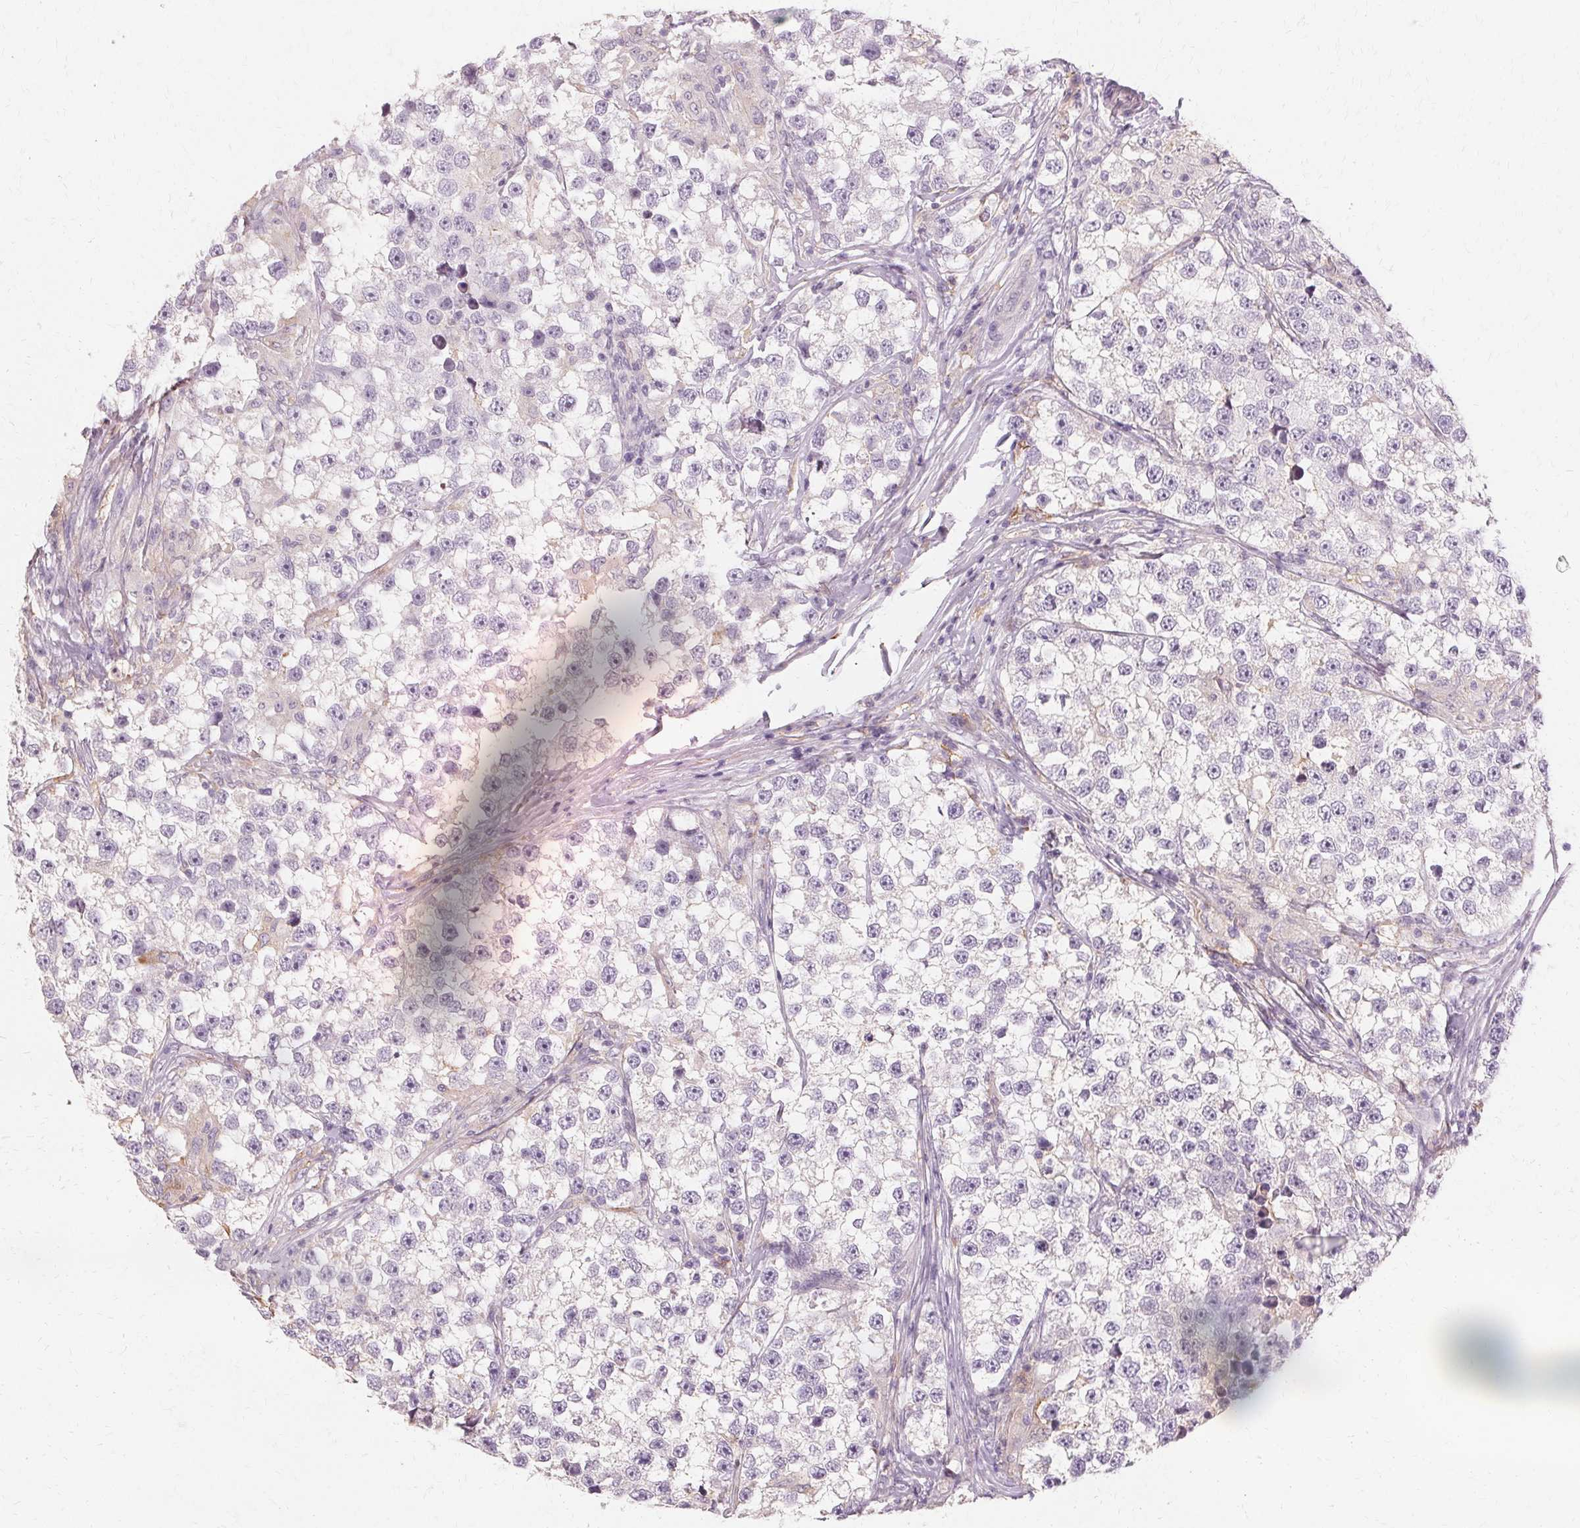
{"staining": {"intensity": "negative", "quantity": "none", "location": "none"}, "tissue": "testis cancer", "cell_type": "Tumor cells", "image_type": "cancer", "snomed": [{"axis": "morphology", "description": "Seminoma, NOS"}, {"axis": "topography", "description": "Testis"}], "caption": "Tumor cells show no significant positivity in testis cancer.", "gene": "IFNGR1", "patient": {"sex": "male", "age": 46}}